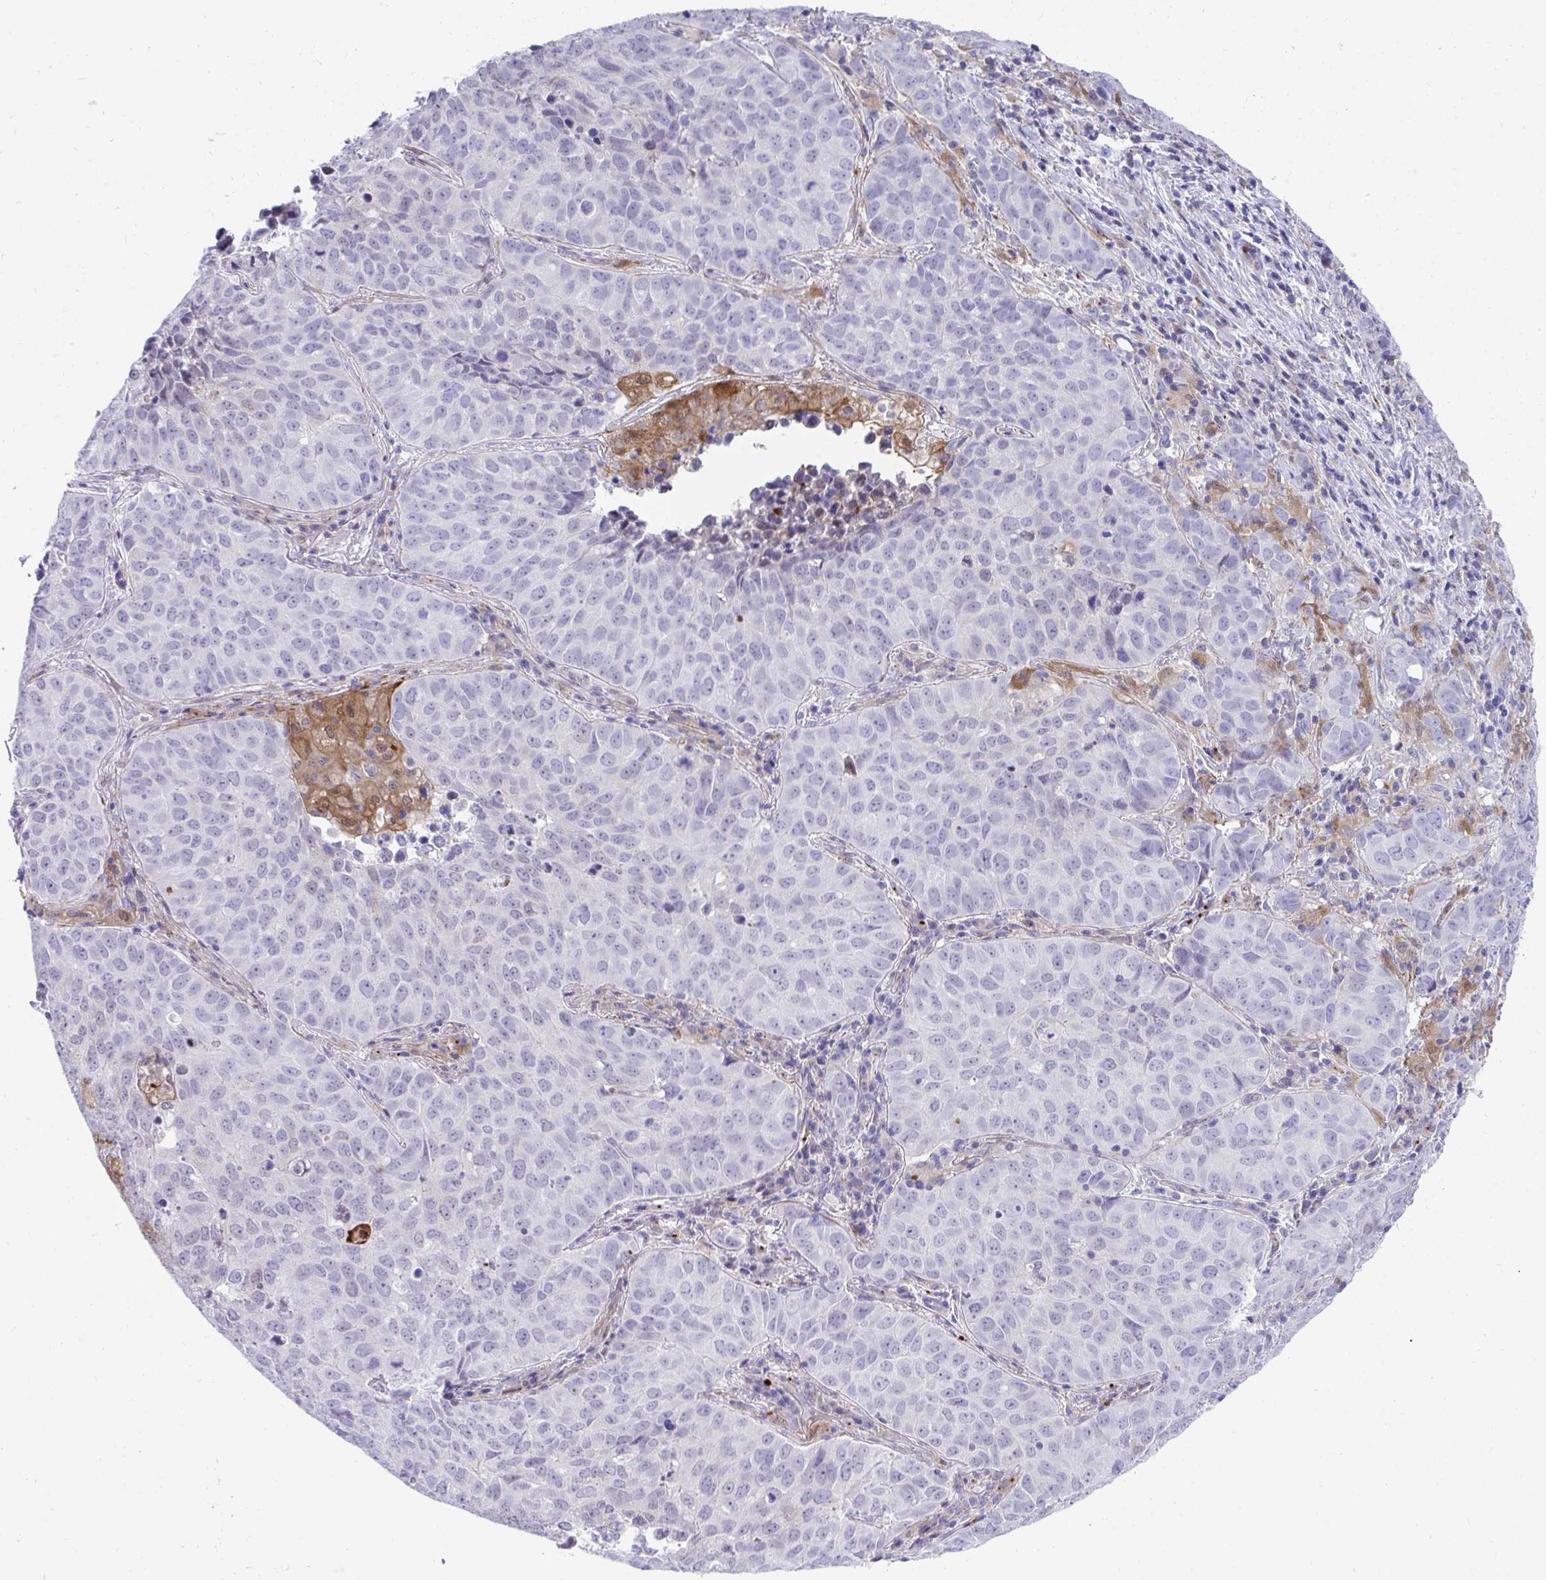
{"staining": {"intensity": "negative", "quantity": "none", "location": "none"}, "tissue": "lung cancer", "cell_type": "Tumor cells", "image_type": "cancer", "snomed": [{"axis": "morphology", "description": "Adenocarcinoma, NOS"}, {"axis": "topography", "description": "Lung"}], "caption": "High power microscopy photomicrograph of an IHC micrograph of lung cancer, revealing no significant expression in tumor cells. Brightfield microscopy of IHC stained with DAB (brown) and hematoxylin (blue), captured at high magnification.", "gene": "CSTB", "patient": {"sex": "female", "age": 50}}